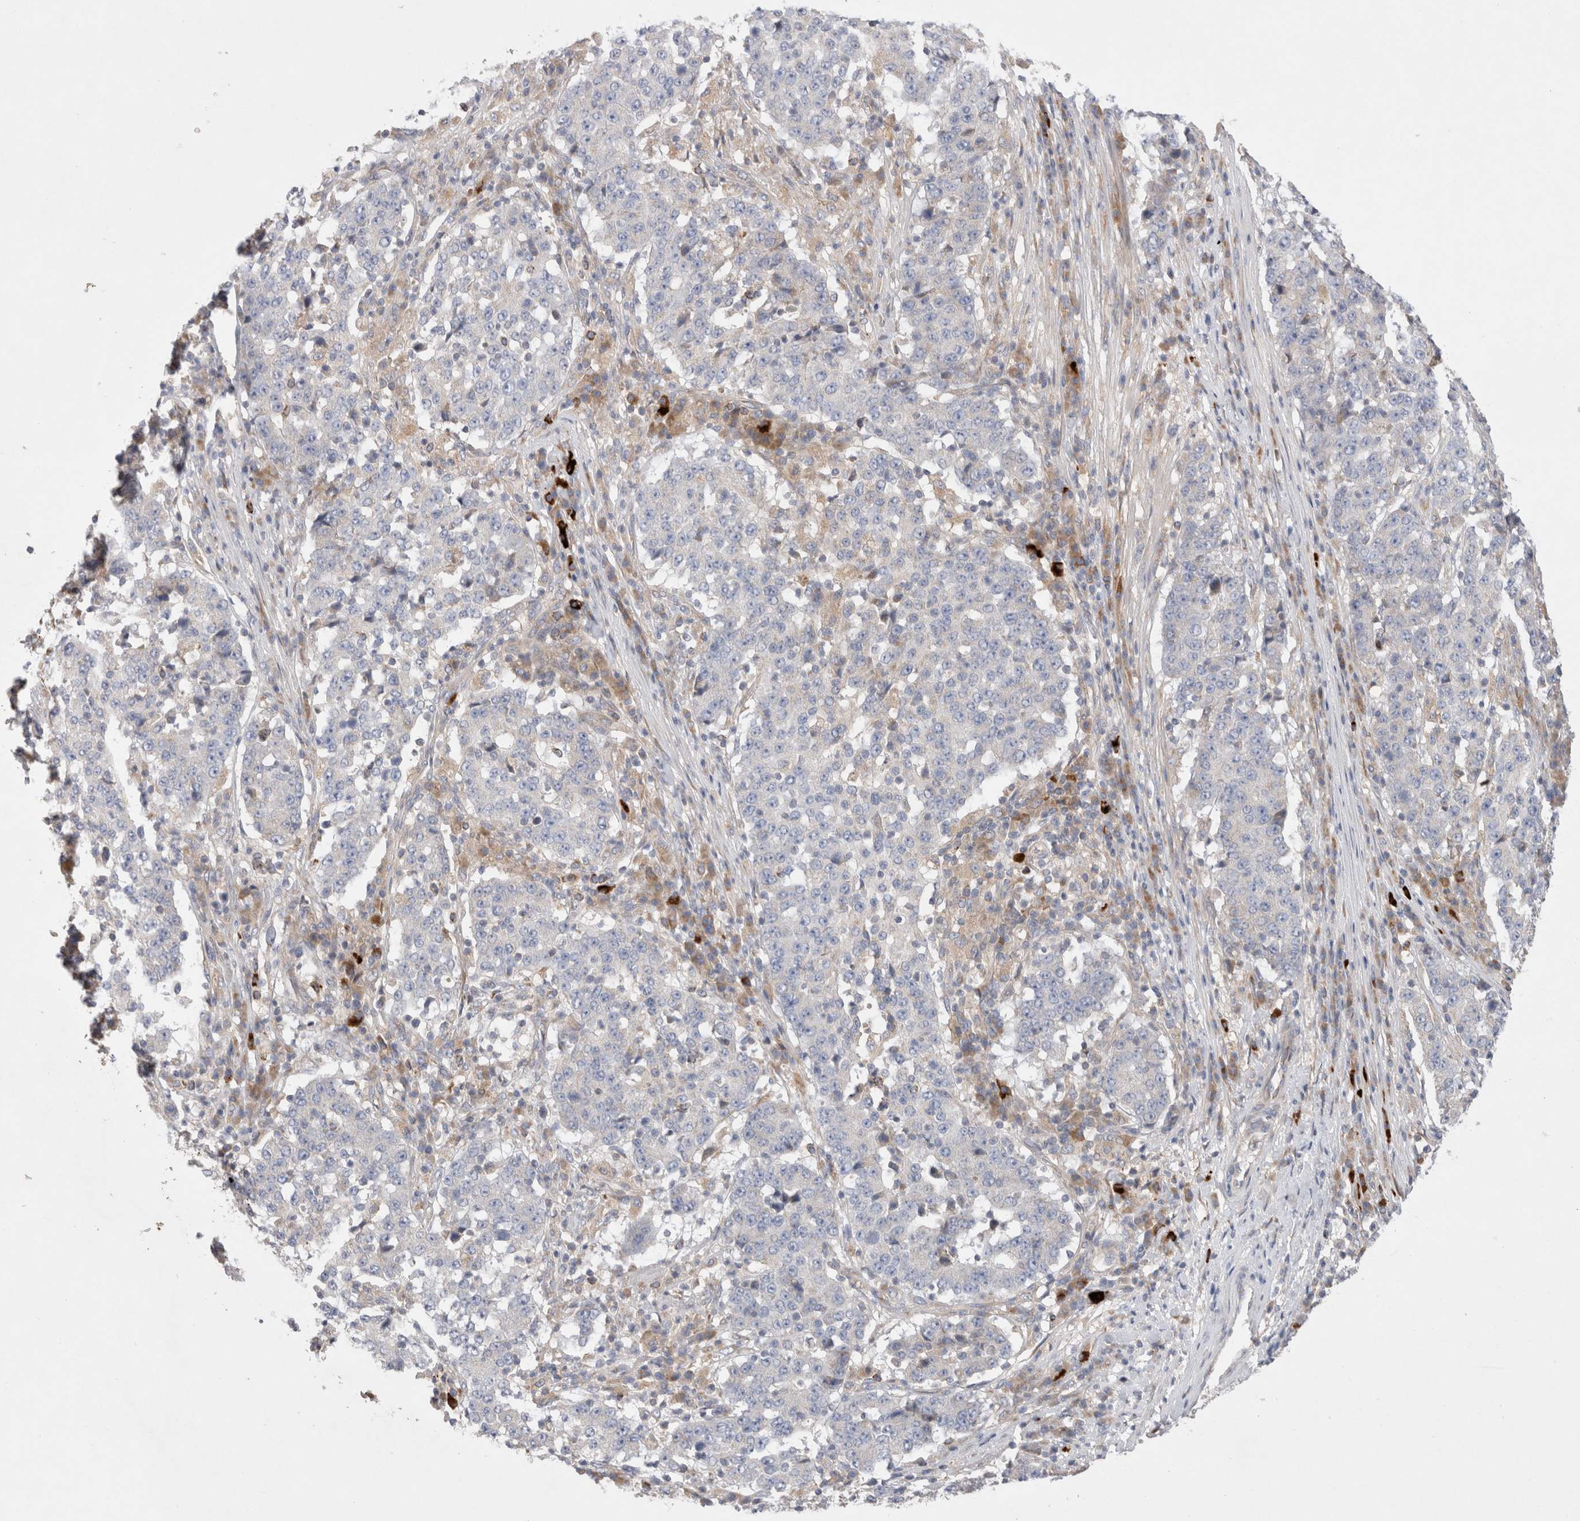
{"staining": {"intensity": "negative", "quantity": "none", "location": "none"}, "tissue": "stomach cancer", "cell_type": "Tumor cells", "image_type": "cancer", "snomed": [{"axis": "morphology", "description": "Adenocarcinoma, NOS"}, {"axis": "topography", "description": "Stomach"}], "caption": "A micrograph of stomach cancer (adenocarcinoma) stained for a protein shows no brown staining in tumor cells.", "gene": "TBC1D16", "patient": {"sex": "male", "age": 59}}